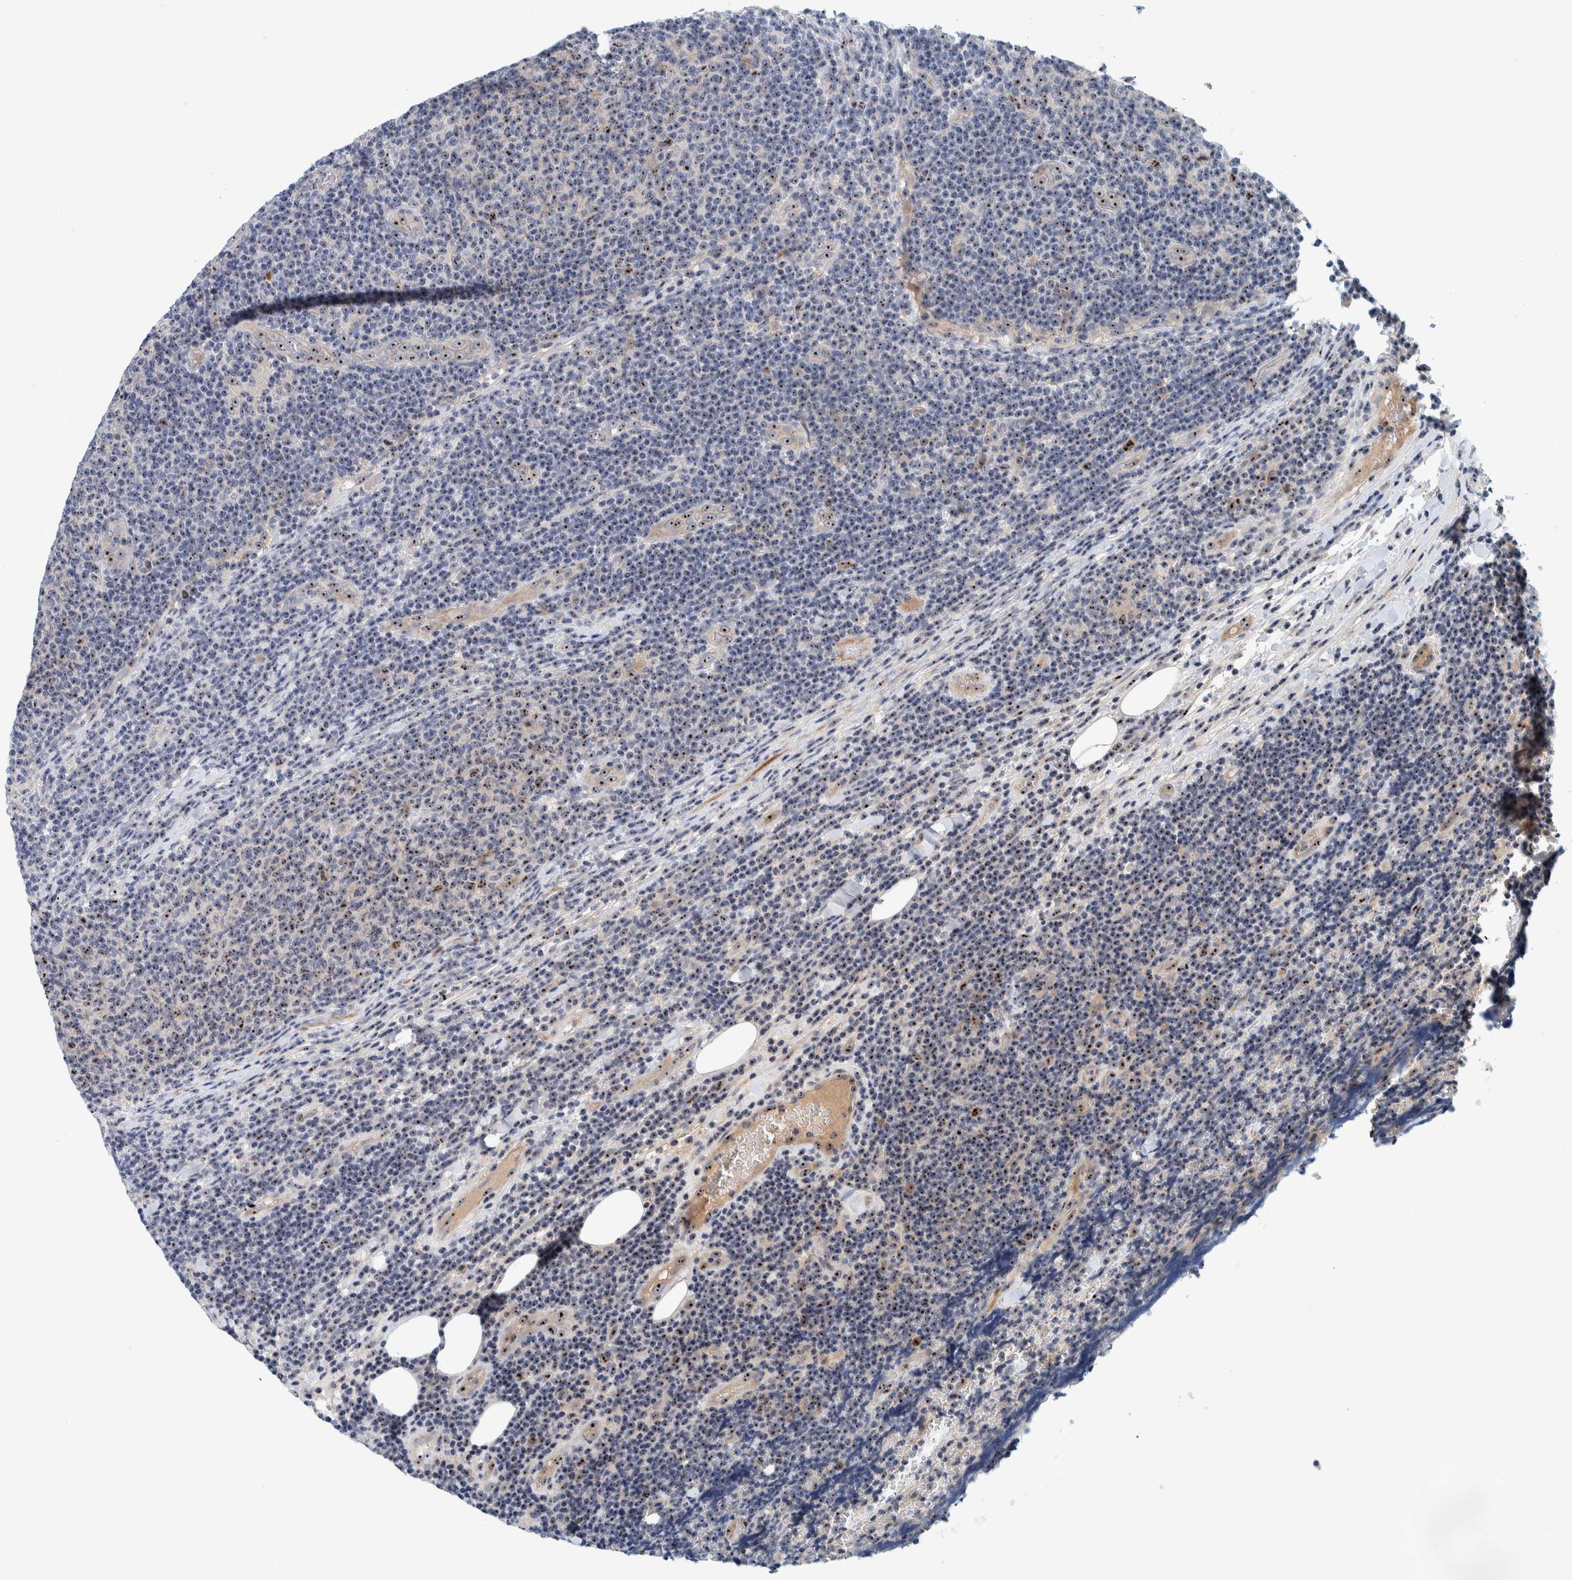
{"staining": {"intensity": "moderate", "quantity": ">75%", "location": "nuclear"}, "tissue": "lymphoma", "cell_type": "Tumor cells", "image_type": "cancer", "snomed": [{"axis": "morphology", "description": "Malignant lymphoma, non-Hodgkin's type, Low grade"}, {"axis": "topography", "description": "Lymph node"}], "caption": "Protein staining of lymphoma tissue exhibits moderate nuclear expression in approximately >75% of tumor cells.", "gene": "NOL11", "patient": {"sex": "male", "age": 66}}